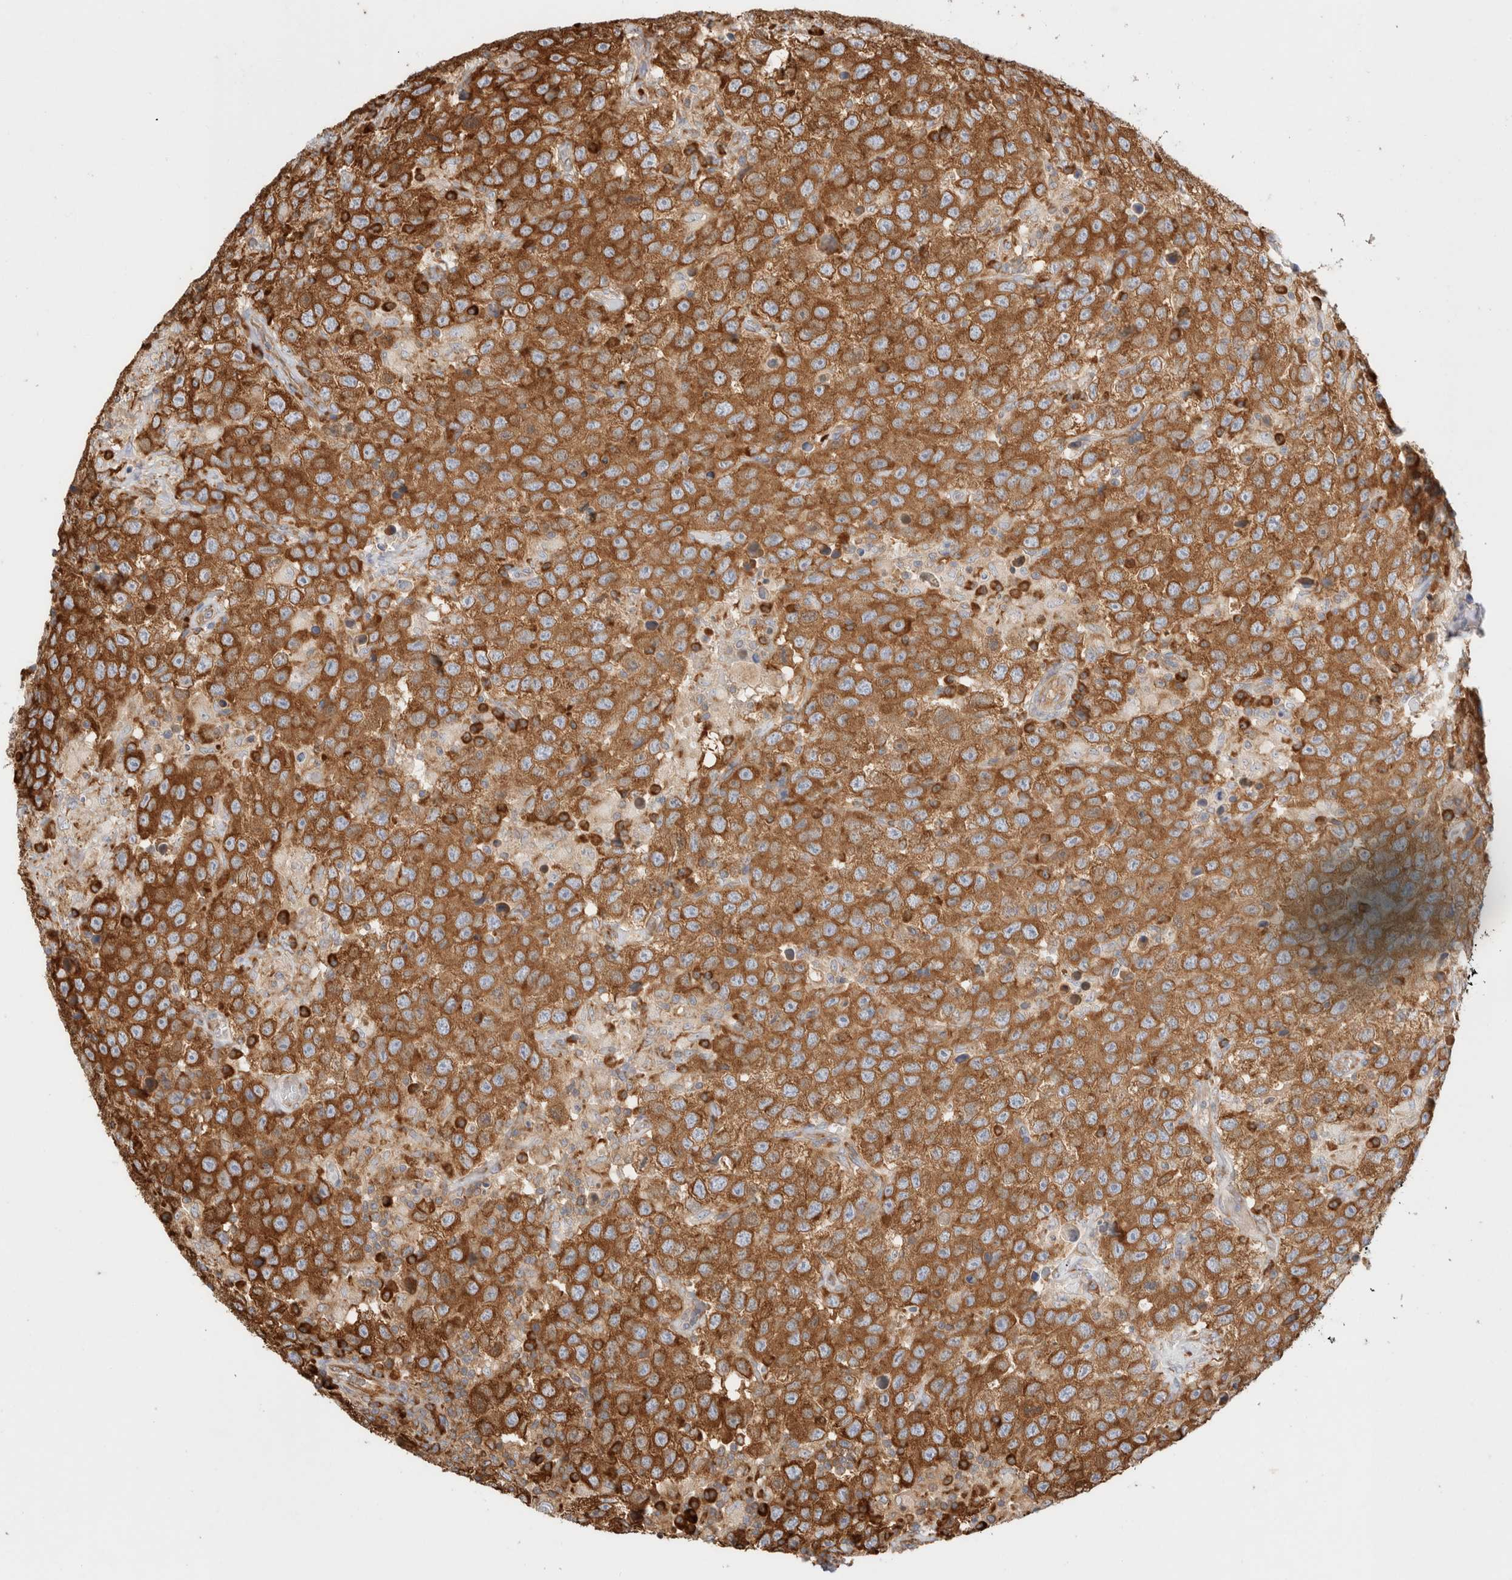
{"staining": {"intensity": "strong", "quantity": ">75%", "location": "cytoplasmic/membranous"}, "tissue": "testis cancer", "cell_type": "Tumor cells", "image_type": "cancer", "snomed": [{"axis": "morphology", "description": "Seminoma, NOS"}, {"axis": "topography", "description": "Testis"}], "caption": "The immunohistochemical stain labels strong cytoplasmic/membranous positivity in tumor cells of testis cancer (seminoma) tissue.", "gene": "ZC2HC1A", "patient": {"sex": "male", "age": 41}}